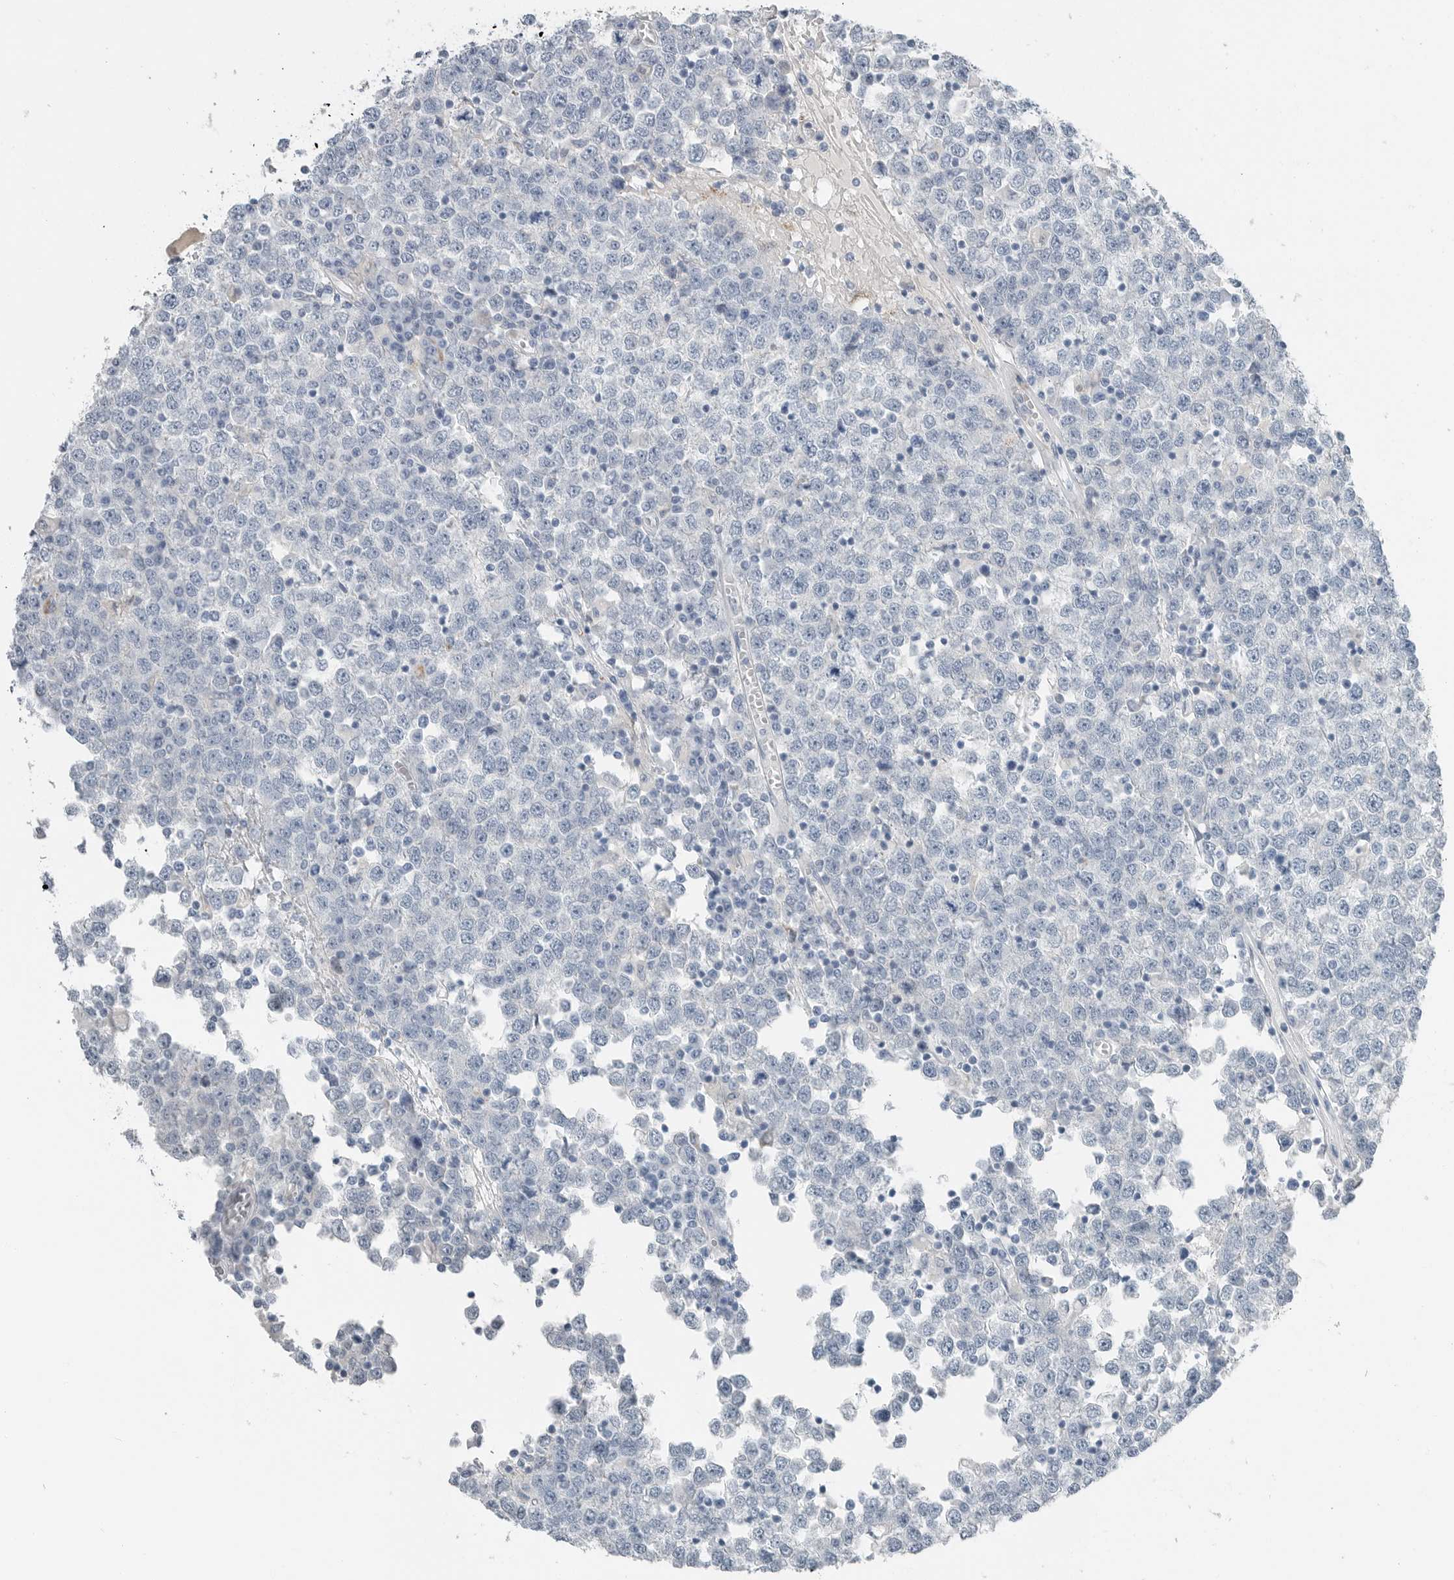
{"staining": {"intensity": "negative", "quantity": "none", "location": "none"}, "tissue": "testis cancer", "cell_type": "Tumor cells", "image_type": "cancer", "snomed": [{"axis": "morphology", "description": "Seminoma, NOS"}, {"axis": "topography", "description": "Testis"}], "caption": "Immunohistochemical staining of human testis cancer shows no significant staining in tumor cells.", "gene": "SERPINB7", "patient": {"sex": "male", "age": 65}}